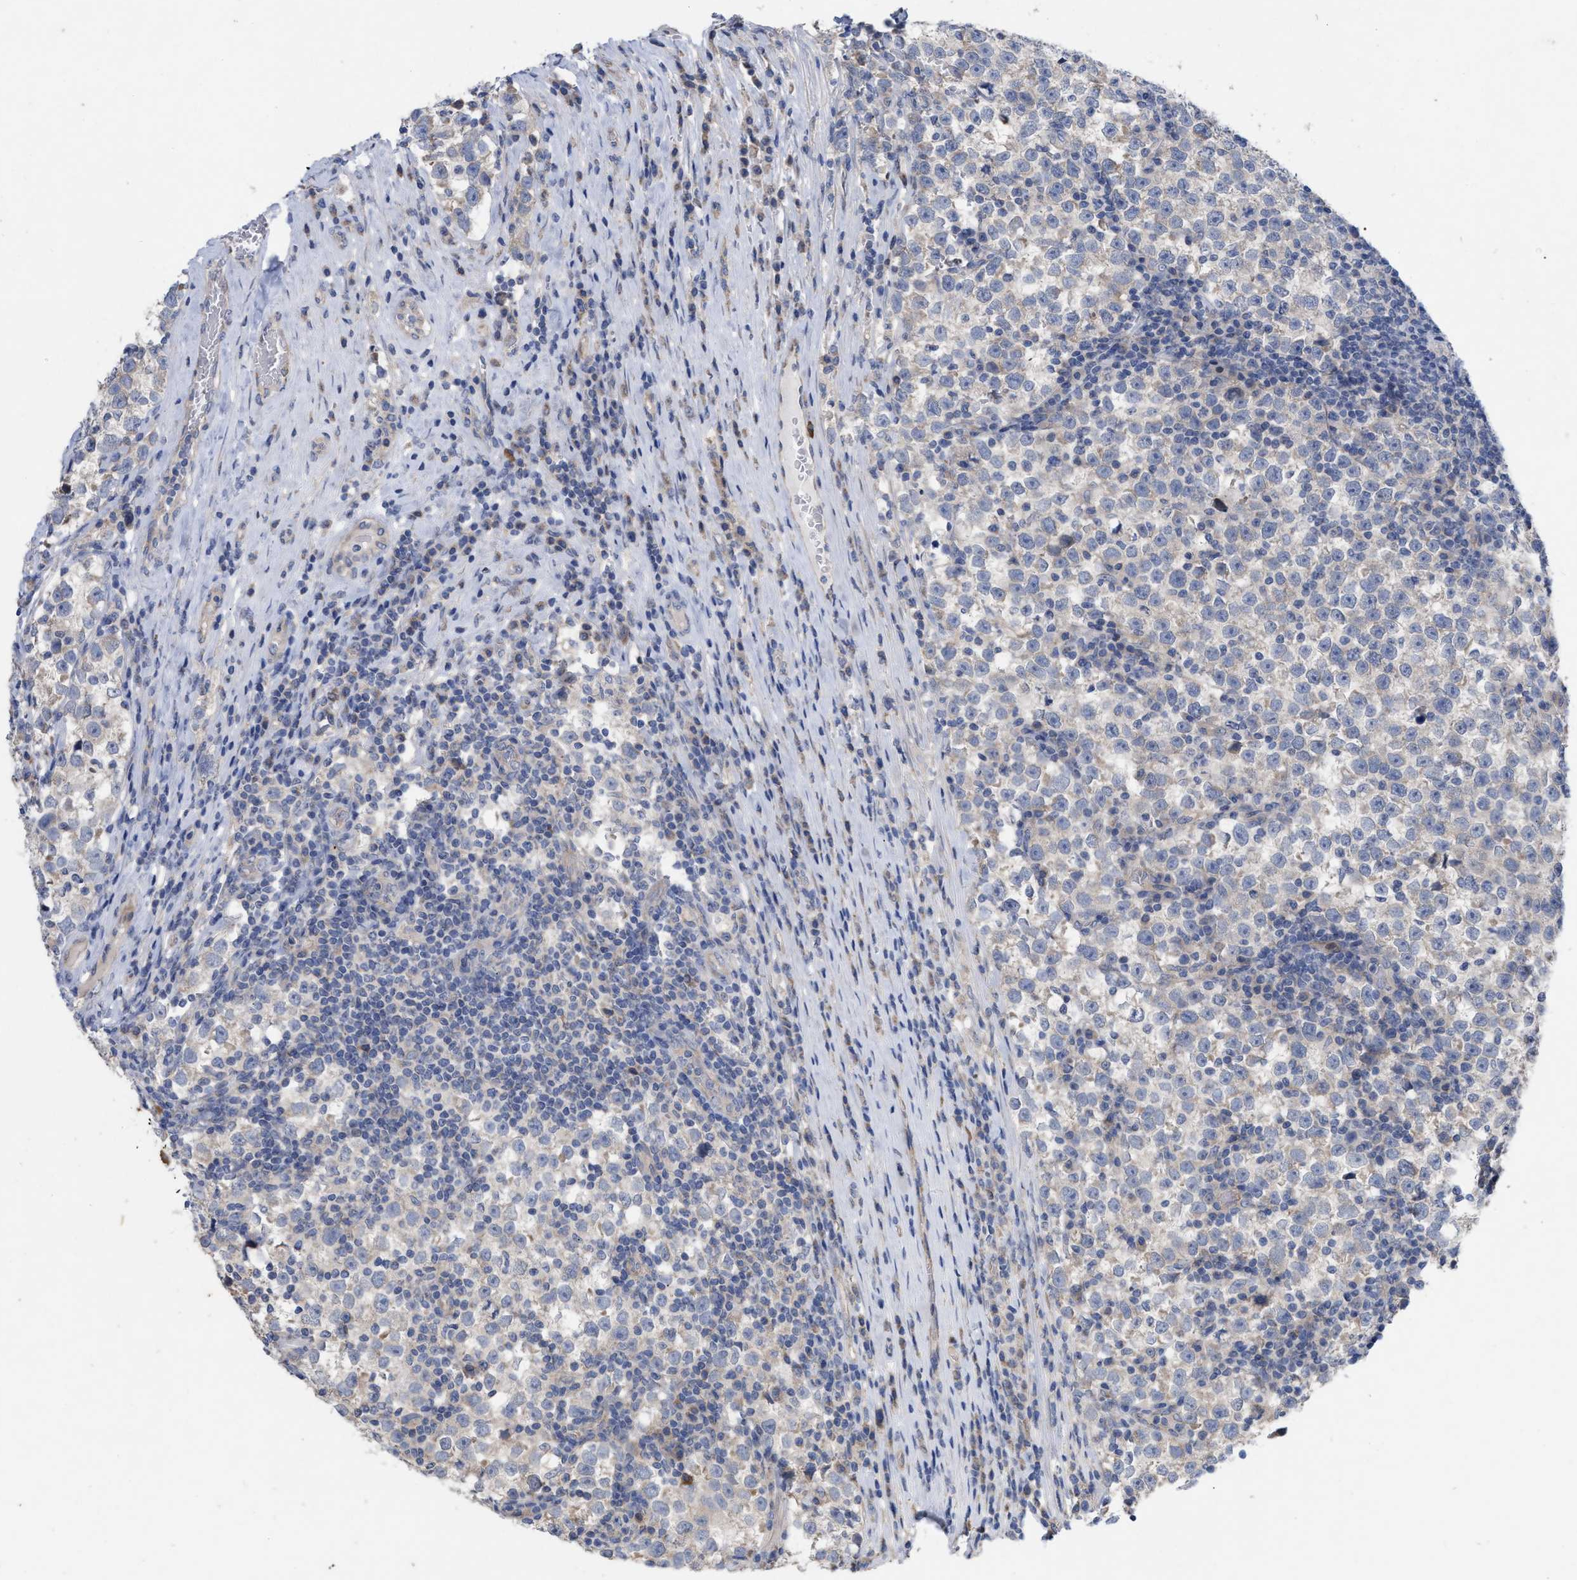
{"staining": {"intensity": "negative", "quantity": "none", "location": "none"}, "tissue": "testis cancer", "cell_type": "Tumor cells", "image_type": "cancer", "snomed": [{"axis": "morphology", "description": "Normal tissue, NOS"}, {"axis": "morphology", "description": "Seminoma, NOS"}, {"axis": "topography", "description": "Testis"}], "caption": "The histopathology image exhibits no staining of tumor cells in seminoma (testis).", "gene": "VIP", "patient": {"sex": "male", "age": 43}}